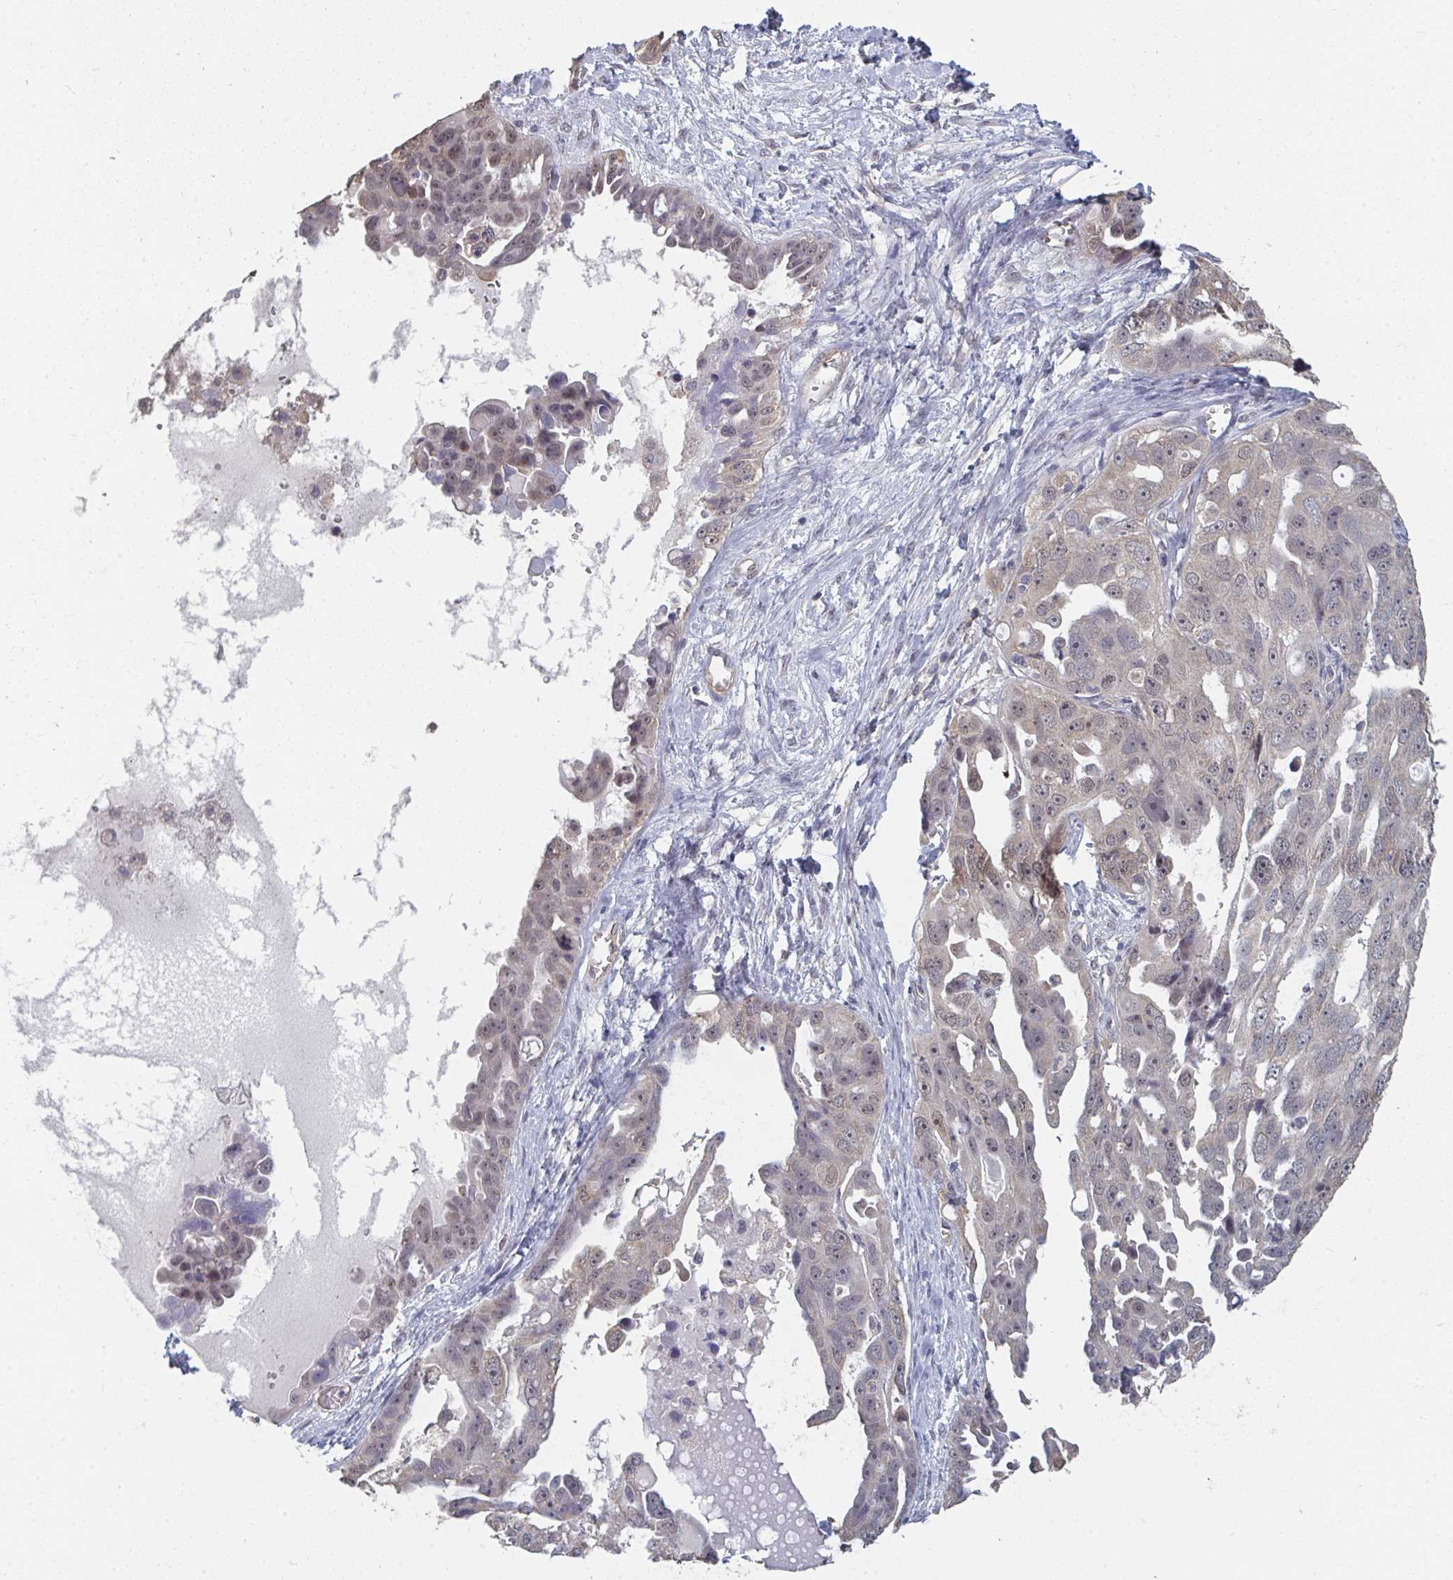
{"staining": {"intensity": "weak", "quantity": "25%-75%", "location": "cytoplasmic/membranous"}, "tissue": "ovarian cancer", "cell_type": "Tumor cells", "image_type": "cancer", "snomed": [{"axis": "morphology", "description": "Carcinoma, endometroid"}, {"axis": "topography", "description": "Ovary"}], "caption": "A micrograph of ovarian endometroid carcinoma stained for a protein shows weak cytoplasmic/membranous brown staining in tumor cells.", "gene": "LIX1", "patient": {"sex": "female", "age": 70}}